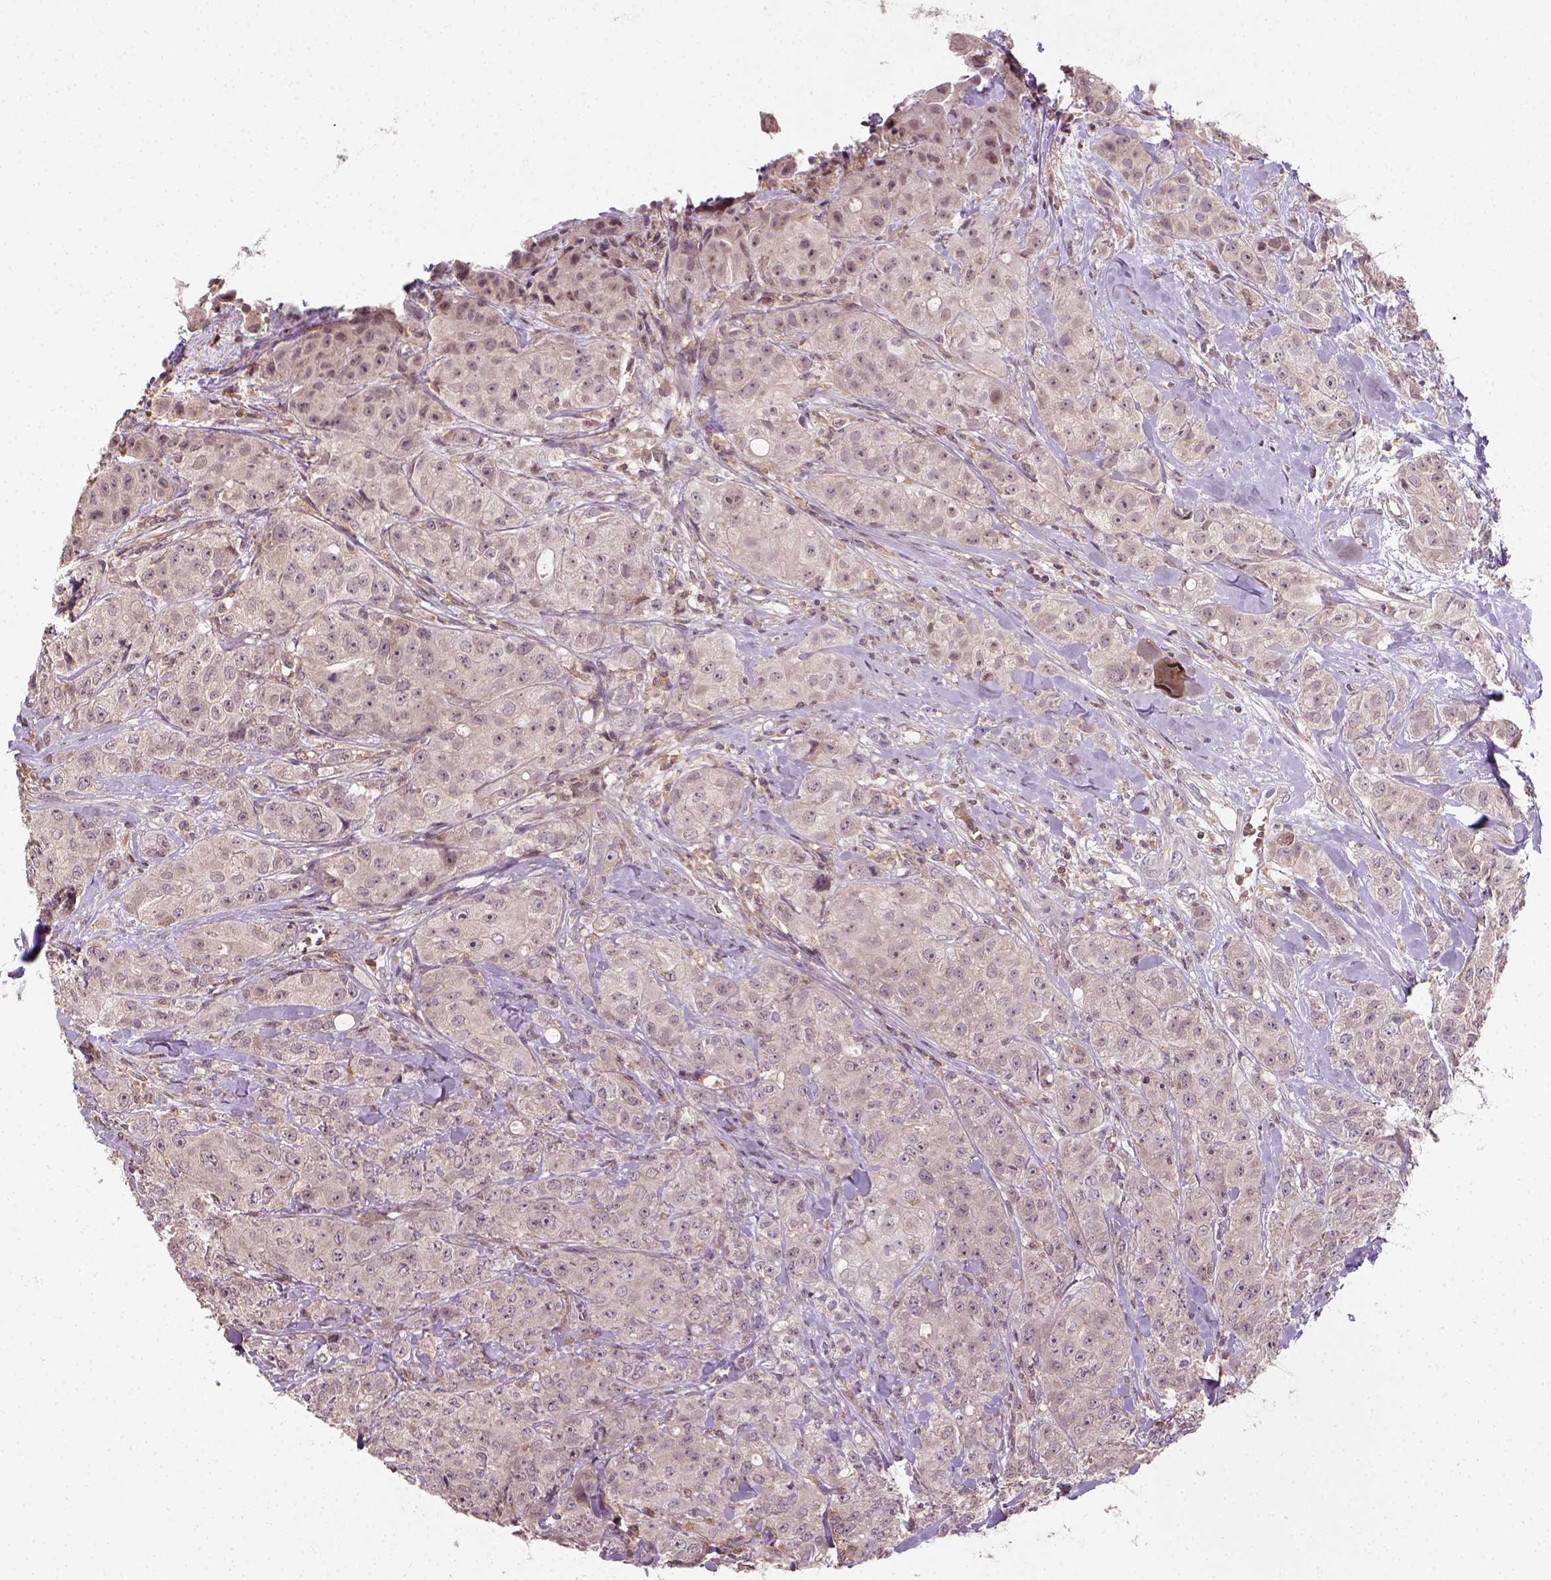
{"staining": {"intensity": "negative", "quantity": "none", "location": "none"}, "tissue": "breast cancer", "cell_type": "Tumor cells", "image_type": "cancer", "snomed": [{"axis": "morphology", "description": "Duct carcinoma"}, {"axis": "topography", "description": "Breast"}], "caption": "Immunohistochemical staining of breast cancer shows no significant staining in tumor cells.", "gene": "CAMKK1", "patient": {"sex": "female", "age": 43}}